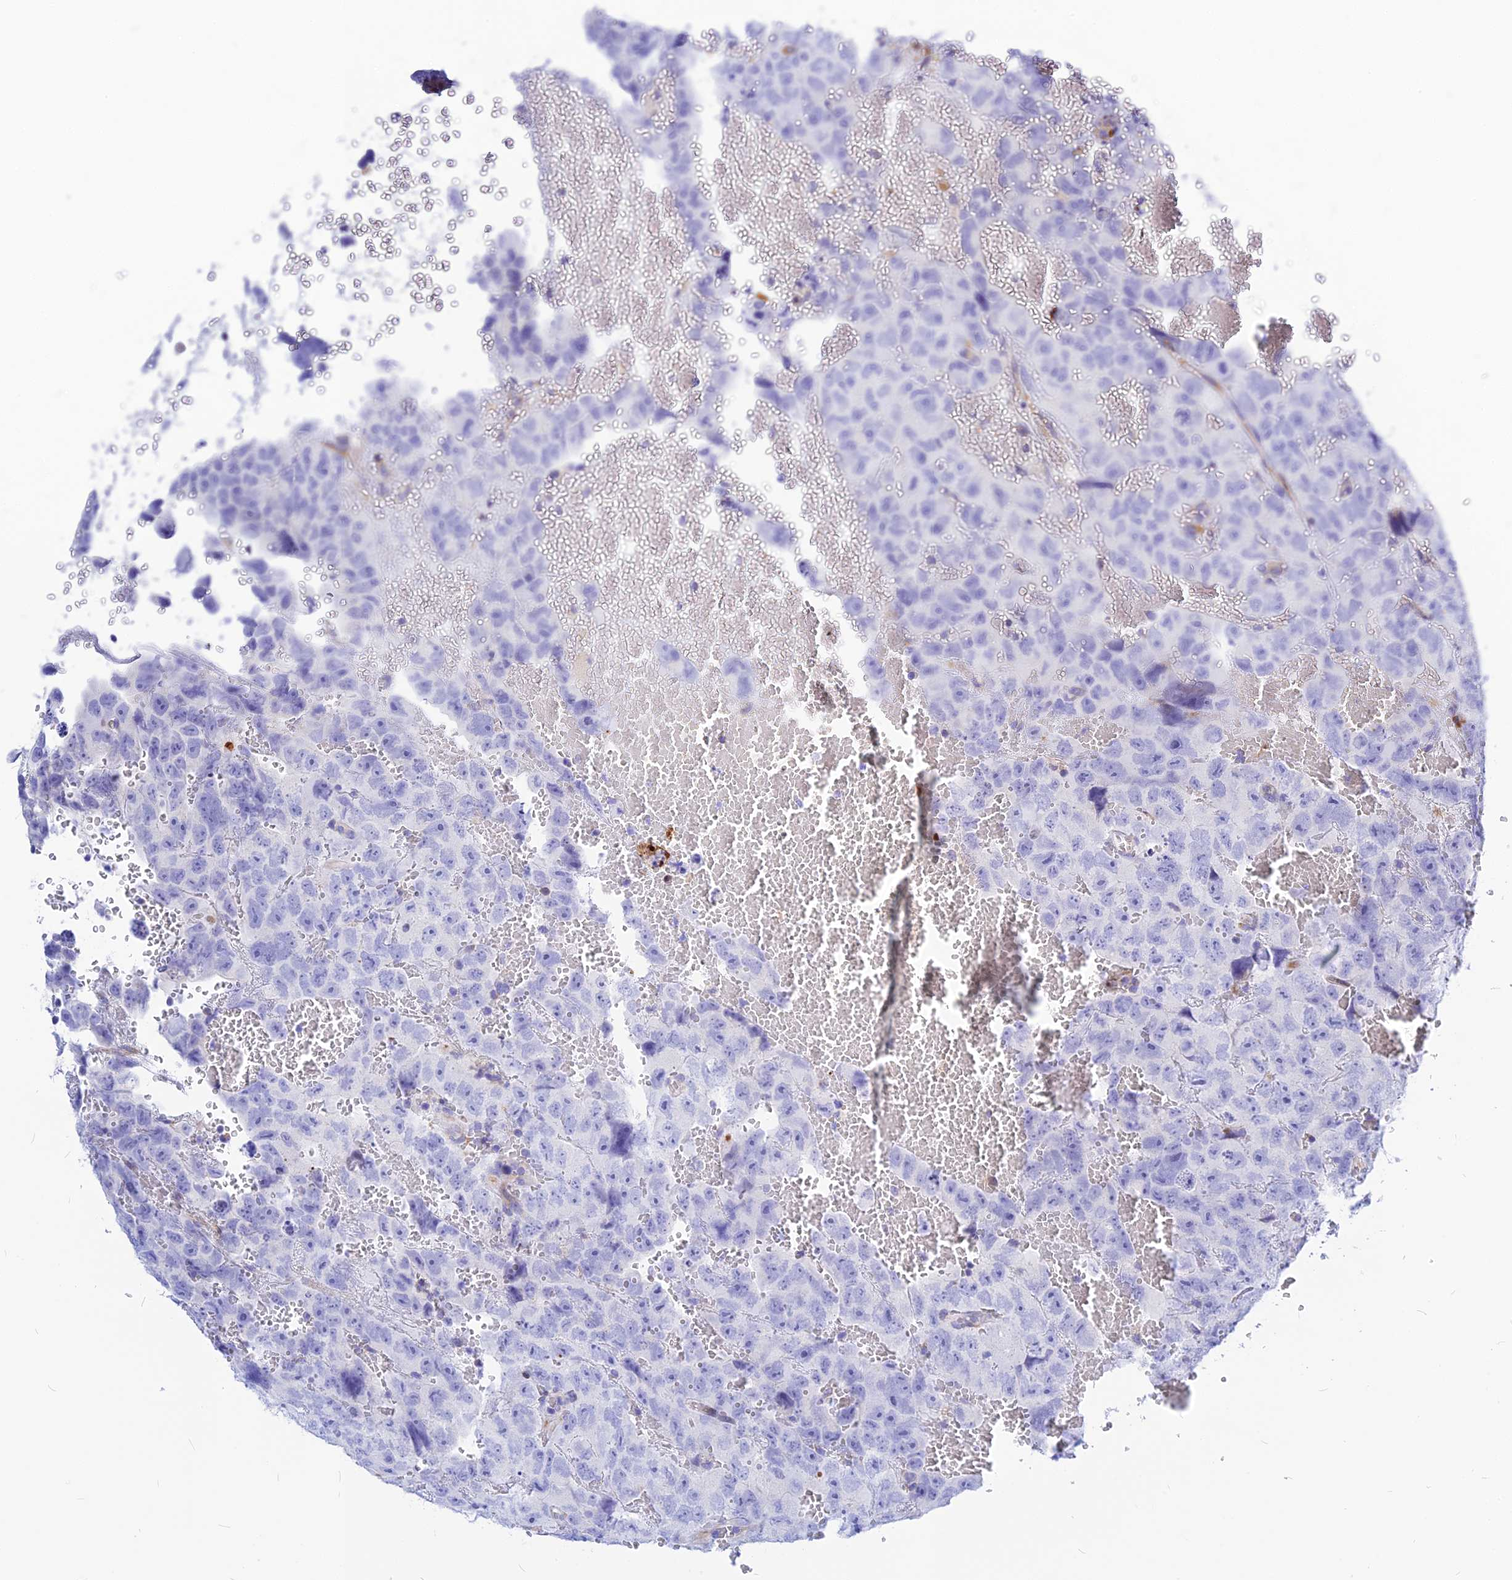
{"staining": {"intensity": "negative", "quantity": "none", "location": "none"}, "tissue": "testis cancer", "cell_type": "Tumor cells", "image_type": "cancer", "snomed": [{"axis": "morphology", "description": "Carcinoma, Embryonal, NOS"}, {"axis": "topography", "description": "Testis"}], "caption": "High magnification brightfield microscopy of testis cancer (embryonal carcinoma) stained with DAB (3,3'-diaminobenzidine) (brown) and counterstained with hematoxylin (blue): tumor cells show no significant expression.", "gene": "CNOT6", "patient": {"sex": "male", "age": 45}}